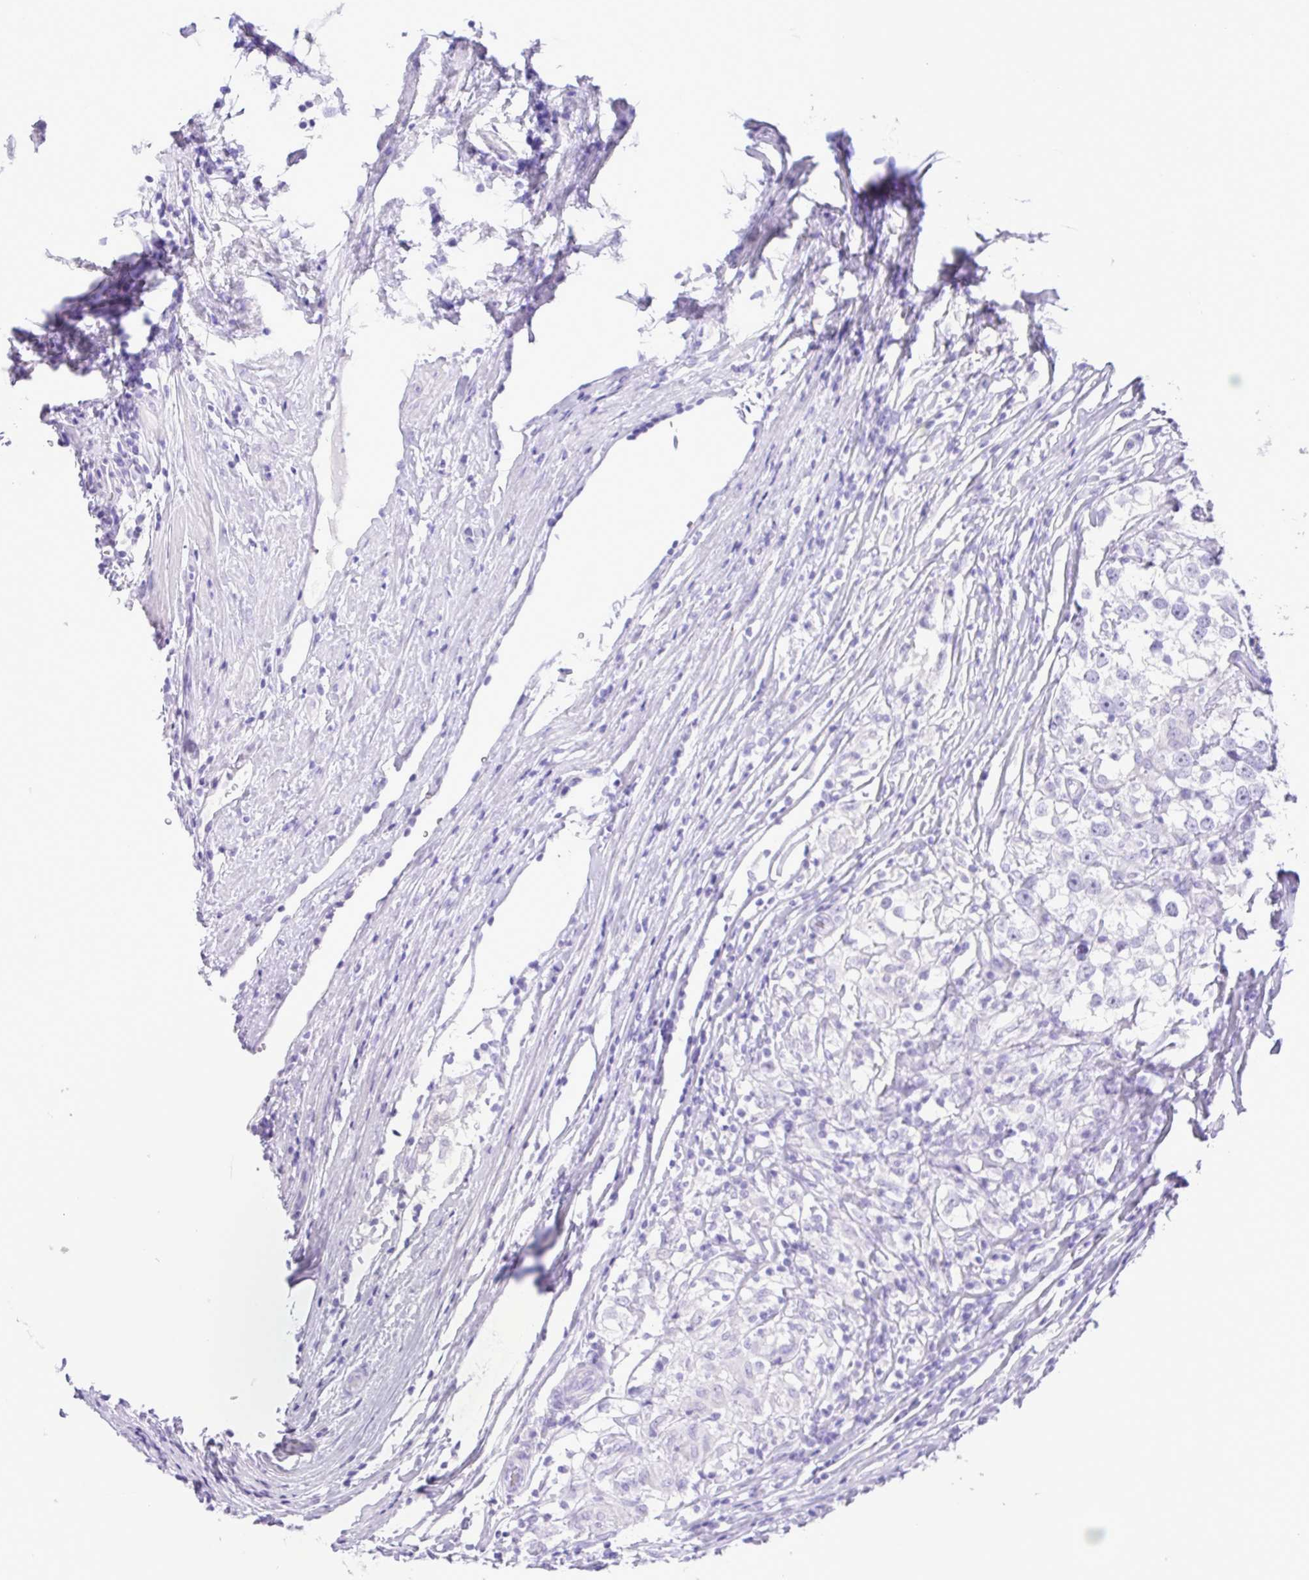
{"staining": {"intensity": "negative", "quantity": "none", "location": "none"}, "tissue": "testis cancer", "cell_type": "Tumor cells", "image_type": "cancer", "snomed": [{"axis": "morphology", "description": "Seminoma, NOS"}, {"axis": "topography", "description": "Testis"}], "caption": "The immunohistochemistry micrograph has no significant staining in tumor cells of testis seminoma tissue.", "gene": "CASP14", "patient": {"sex": "male", "age": 46}}